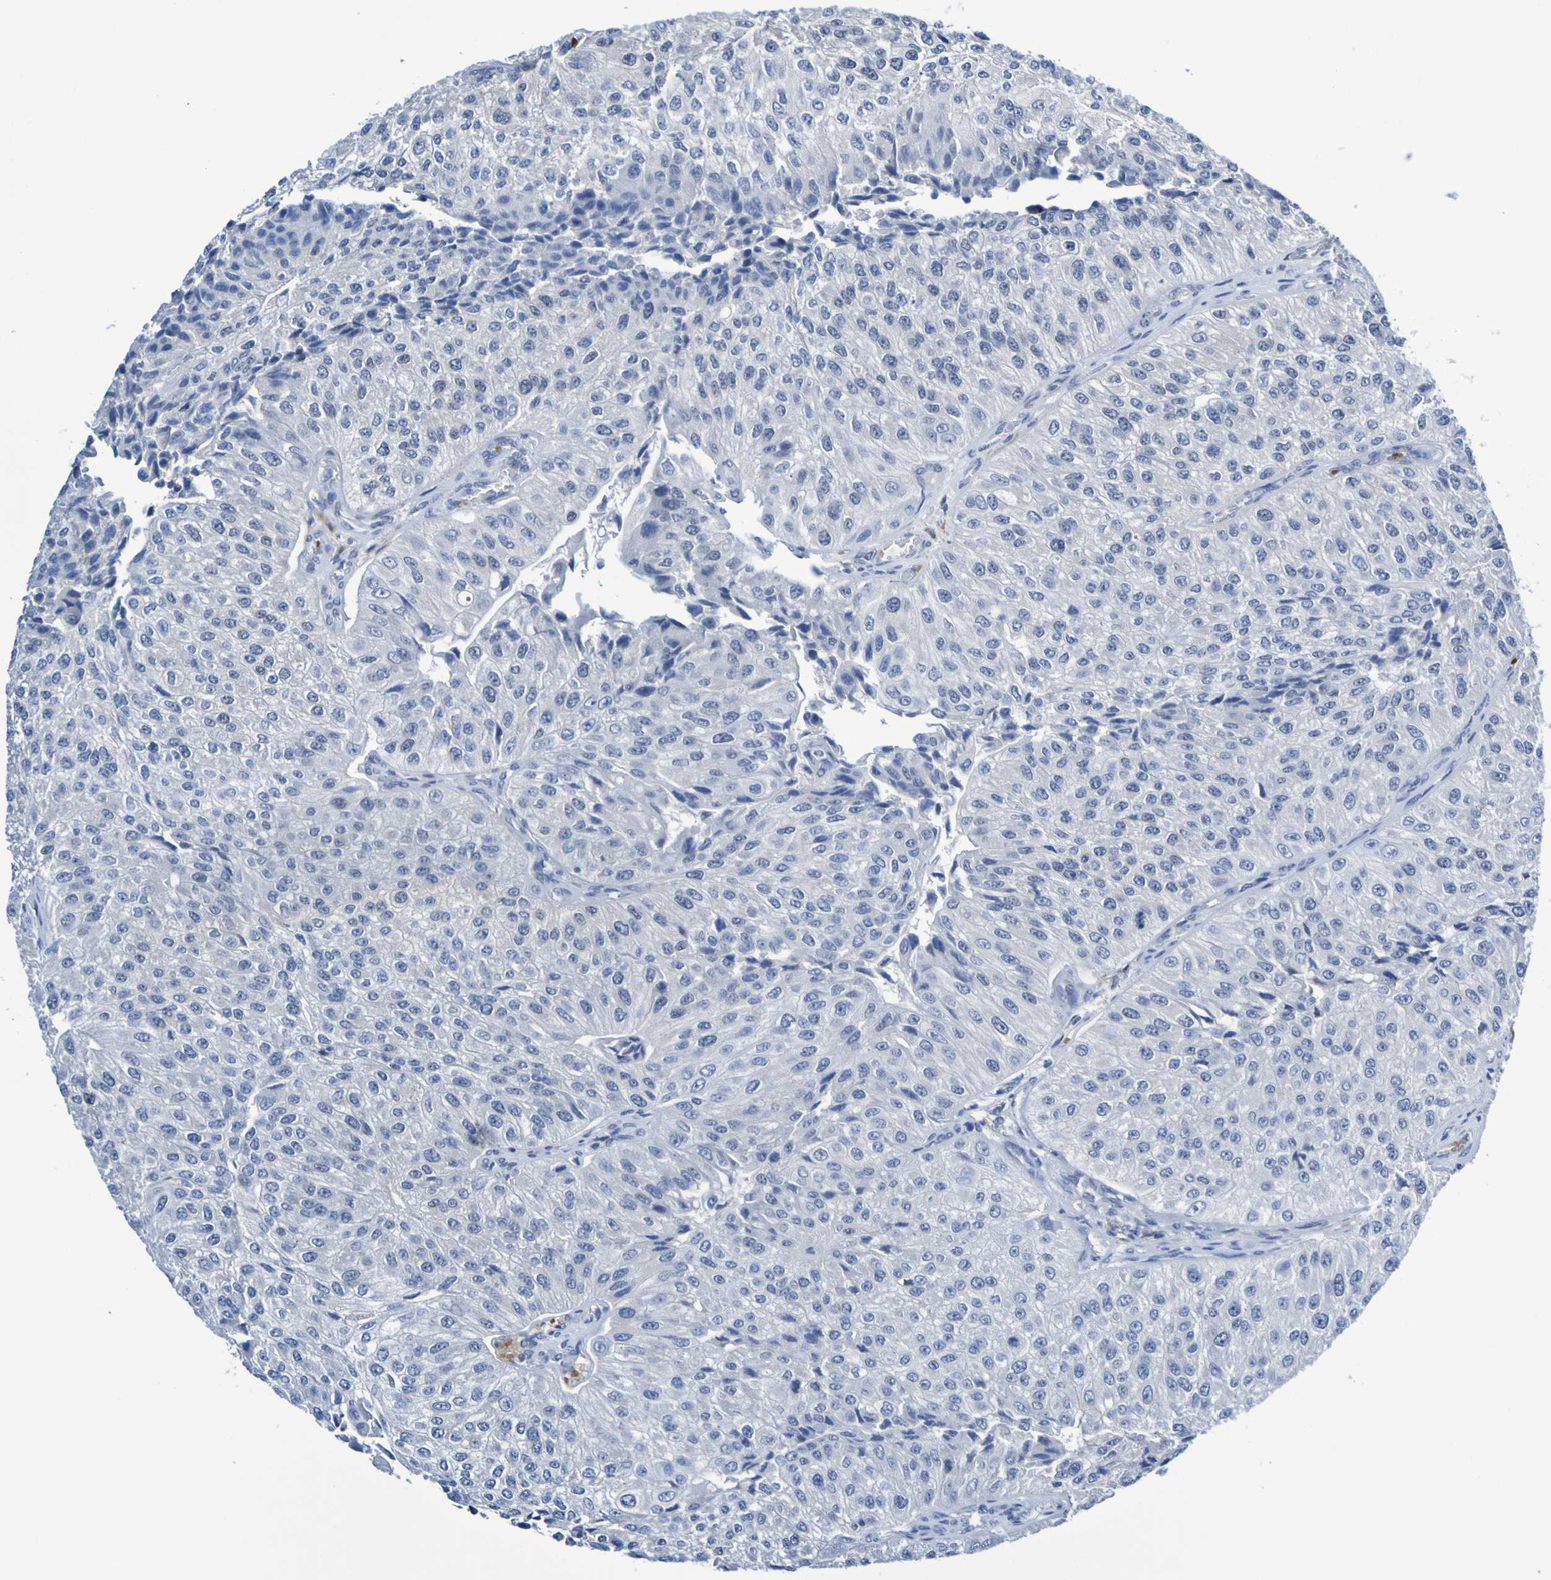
{"staining": {"intensity": "negative", "quantity": "none", "location": "none"}, "tissue": "urothelial cancer", "cell_type": "Tumor cells", "image_type": "cancer", "snomed": [{"axis": "morphology", "description": "Urothelial carcinoma, High grade"}, {"axis": "topography", "description": "Kidney"}, {"axis": "topography", "description": "Urinary bladder"}], "caption": "This micrograph is of urothelial carcinoma (high-grade) stained with IHC to label a protein in brown with the nuclei are counter-stained blue. There is no staining in tumor cells.", "gene": "PCGF1", "patient": {"sex": "male", "age": 77}}